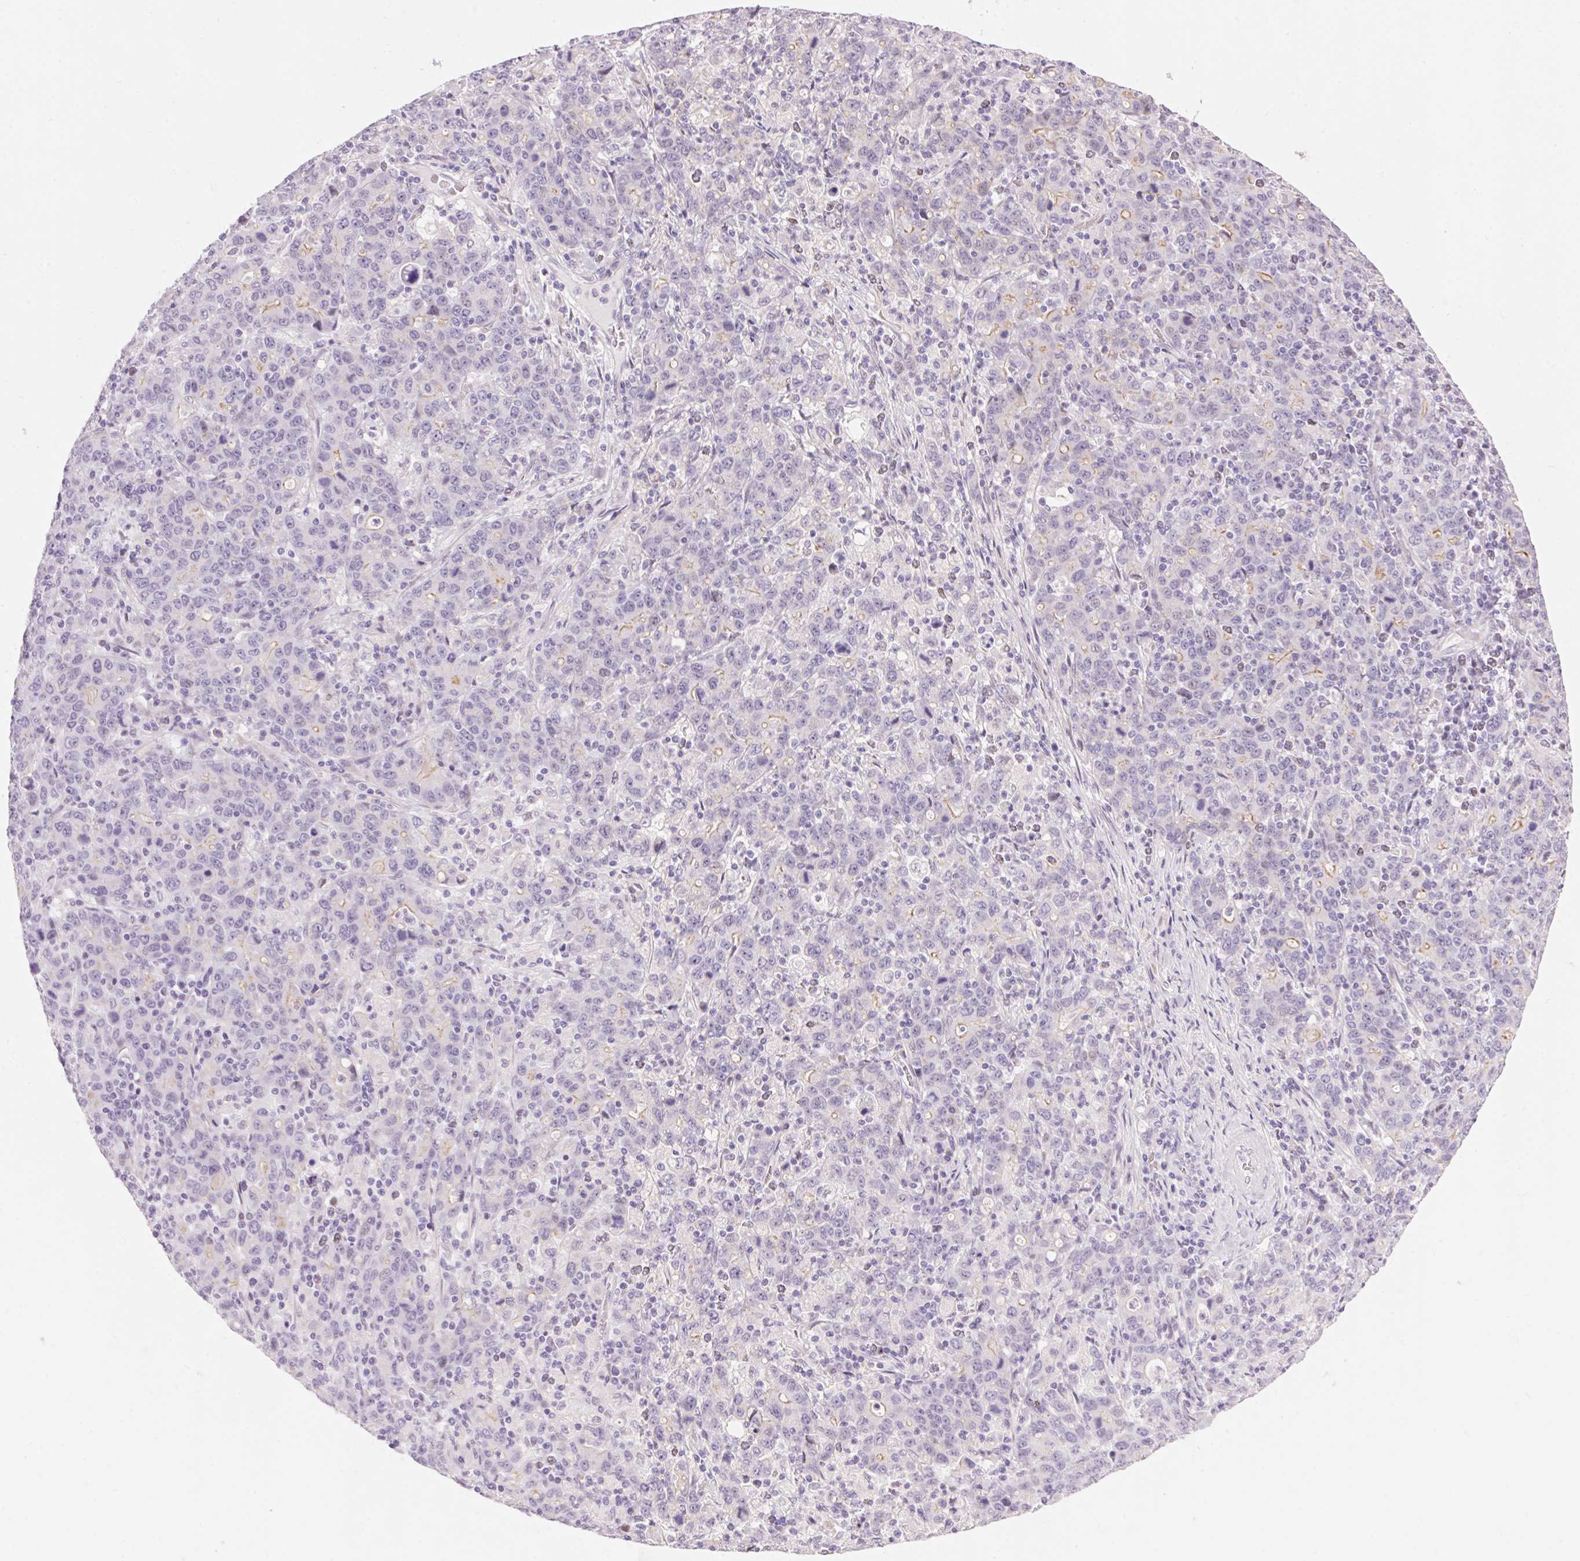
{"staining": {"intensity": "weak", "quantity": "<25%", "location": "cytoplasmic/membranous"}, "tissue": "stomach cancer", "cell_type": "Tumor cells", "image_type": "cancer", "snomed": [{"axis": "morphology", "description": "Adenocarcinoma, NOS"}, {"axis": "topography", "description": "Stomach, upper"}], "caption": "The image exhibits no significant staining in tumor cells of stomach adenocarcinoma. (DAB (3,3'-diaminobenzidine) immunohistochemistry, high magnification).", "gene": "TEKT1", "patient": {"sex": "male", "age": 69}}